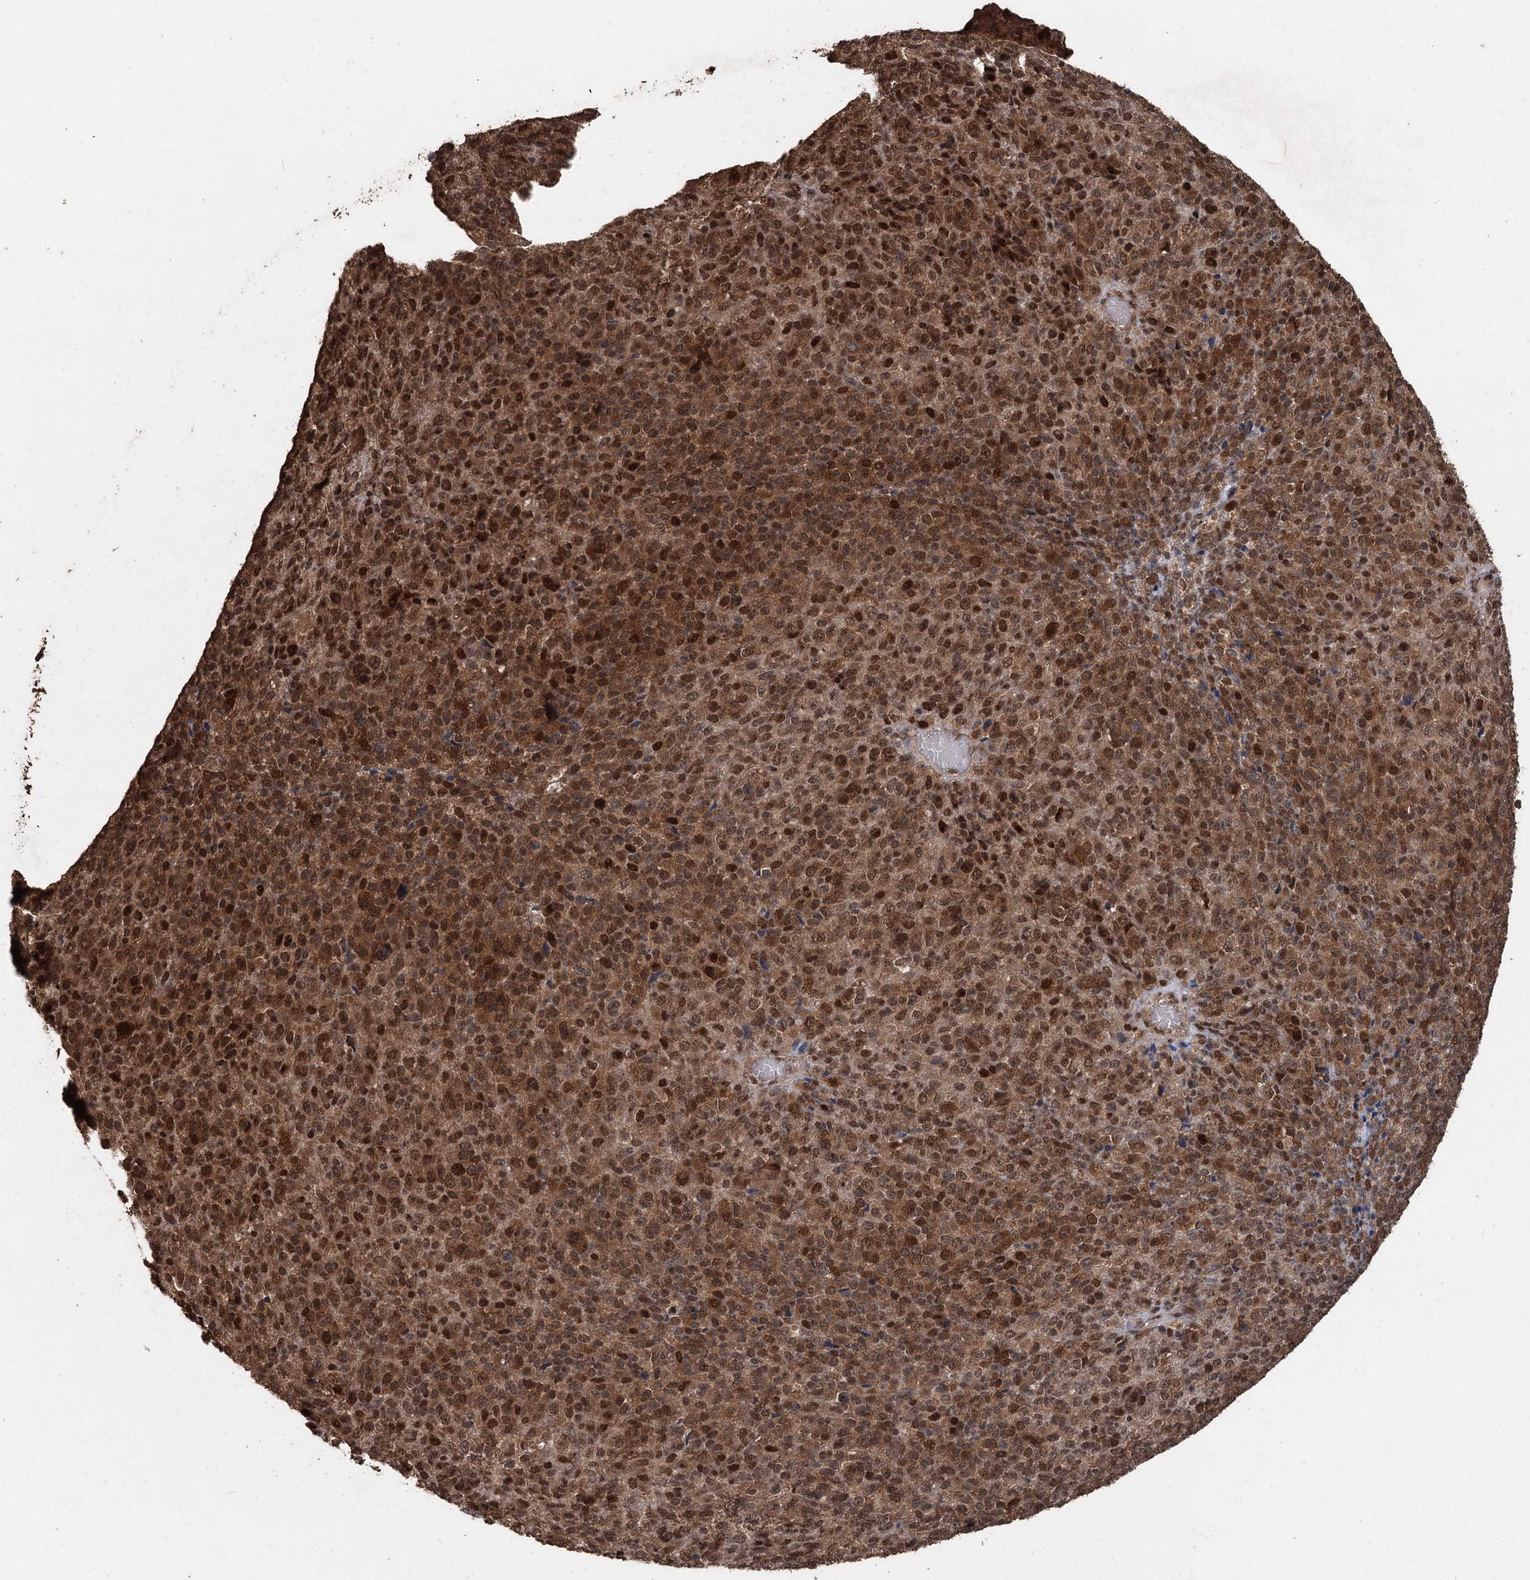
{"staining": {"intensity": "moderate", "quantity": ">75%", "location": "cytoplasmic/membranous,nuclear"}, "tissue": "melanoma", "cell_type": "Tumor cells", "image_type": "cancer", "snomed": [{"axis": "morphology", "description": "Malignant melanoma, Metastatic site"}, {"axis": "topography", "description": "Brain"}], "caption": "A brown stain highlights moderate cytoplasmic/membranous and nuclear staining of a protein in human malignant melanoma (metastatic site) tumor cells.", "gene": "FBXO7", "patient": {"sex": "female", "age": 56}}